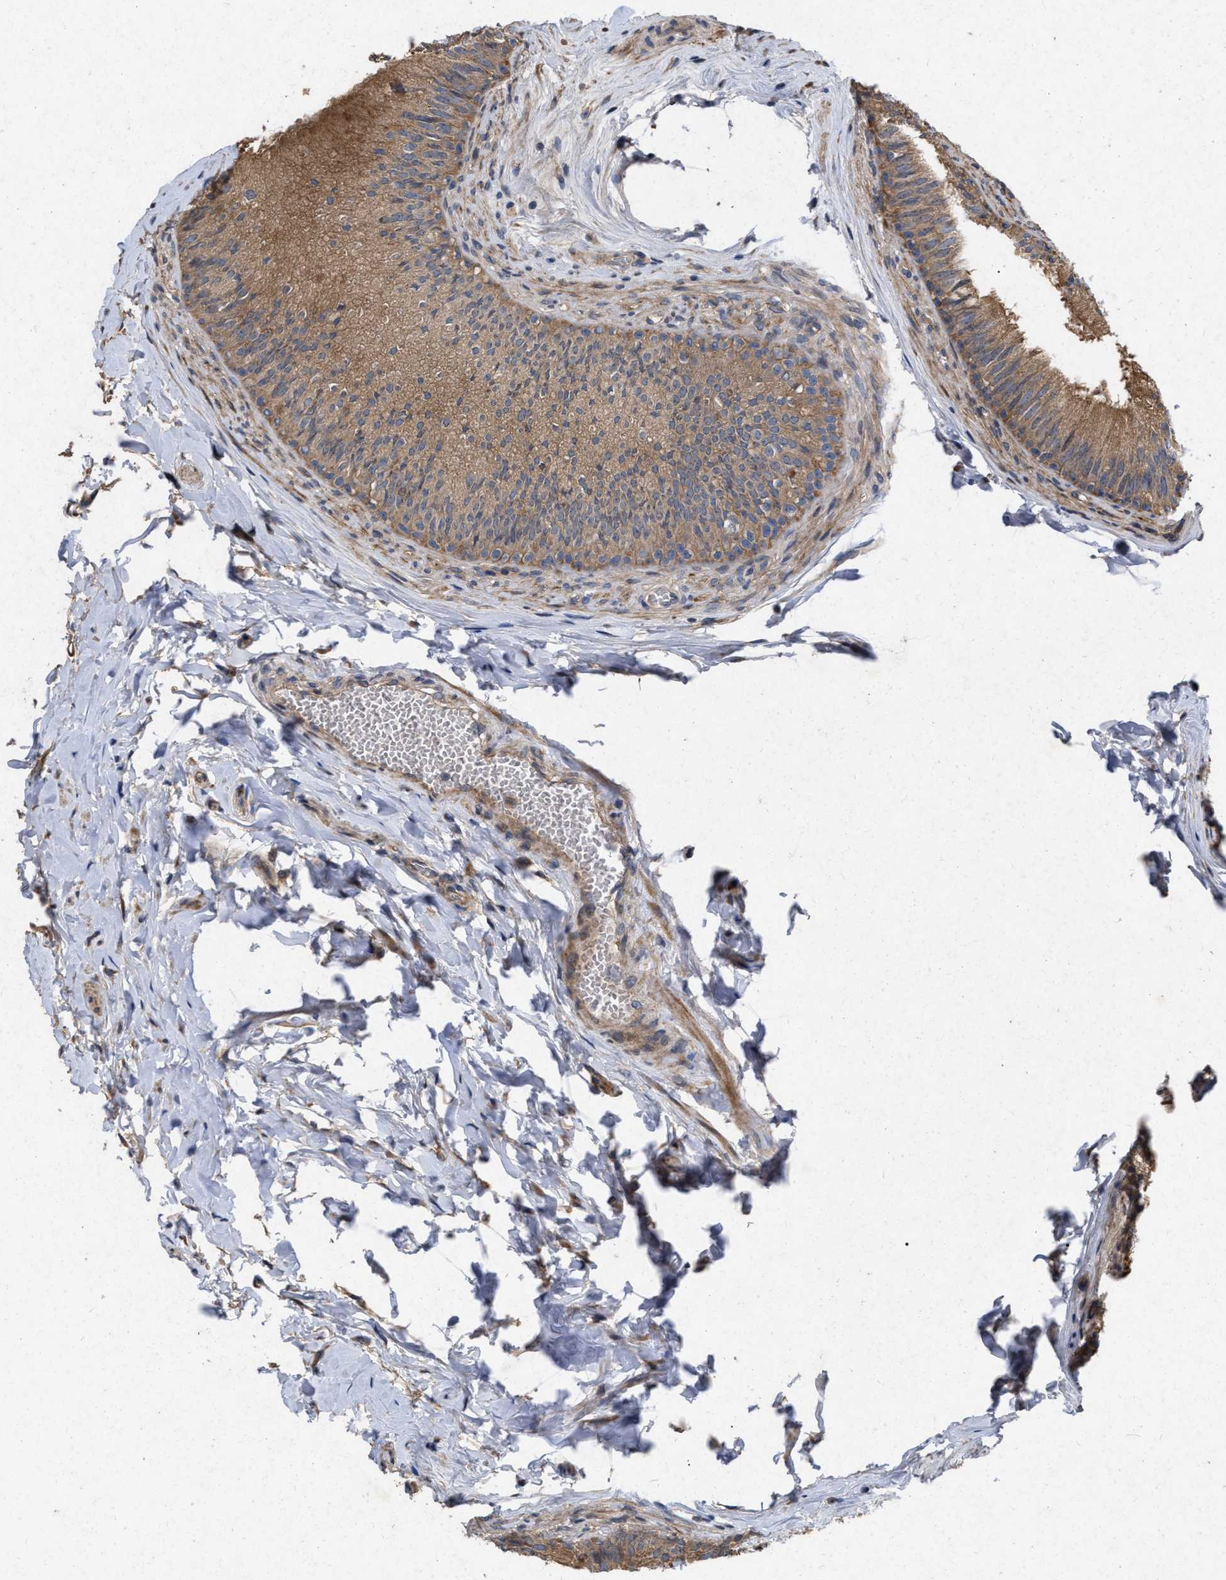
{"staining": {"intensity": "moderate", "quantity": ">75%", "location": "cytoplasmic/membranous"}, "tissue": "epididymis", "cell_type": "Glandular cells", "image_type": "normal", "snomed": [{"axis": "morphology", "description": "Normal tissue, NOS"}, {"axis": "topography", "description": "Testis"}, {"axis": "topography", "description": "Epididymis"}], "caption": "Immunohistochemical staining of benign human epididymis demonstrates medium levels of moderate cytoplasmic/membranous expression in about >75% of glandular cells.", "gene": "CDKN2C", "patient": {"sex": "male", "age": 36}}